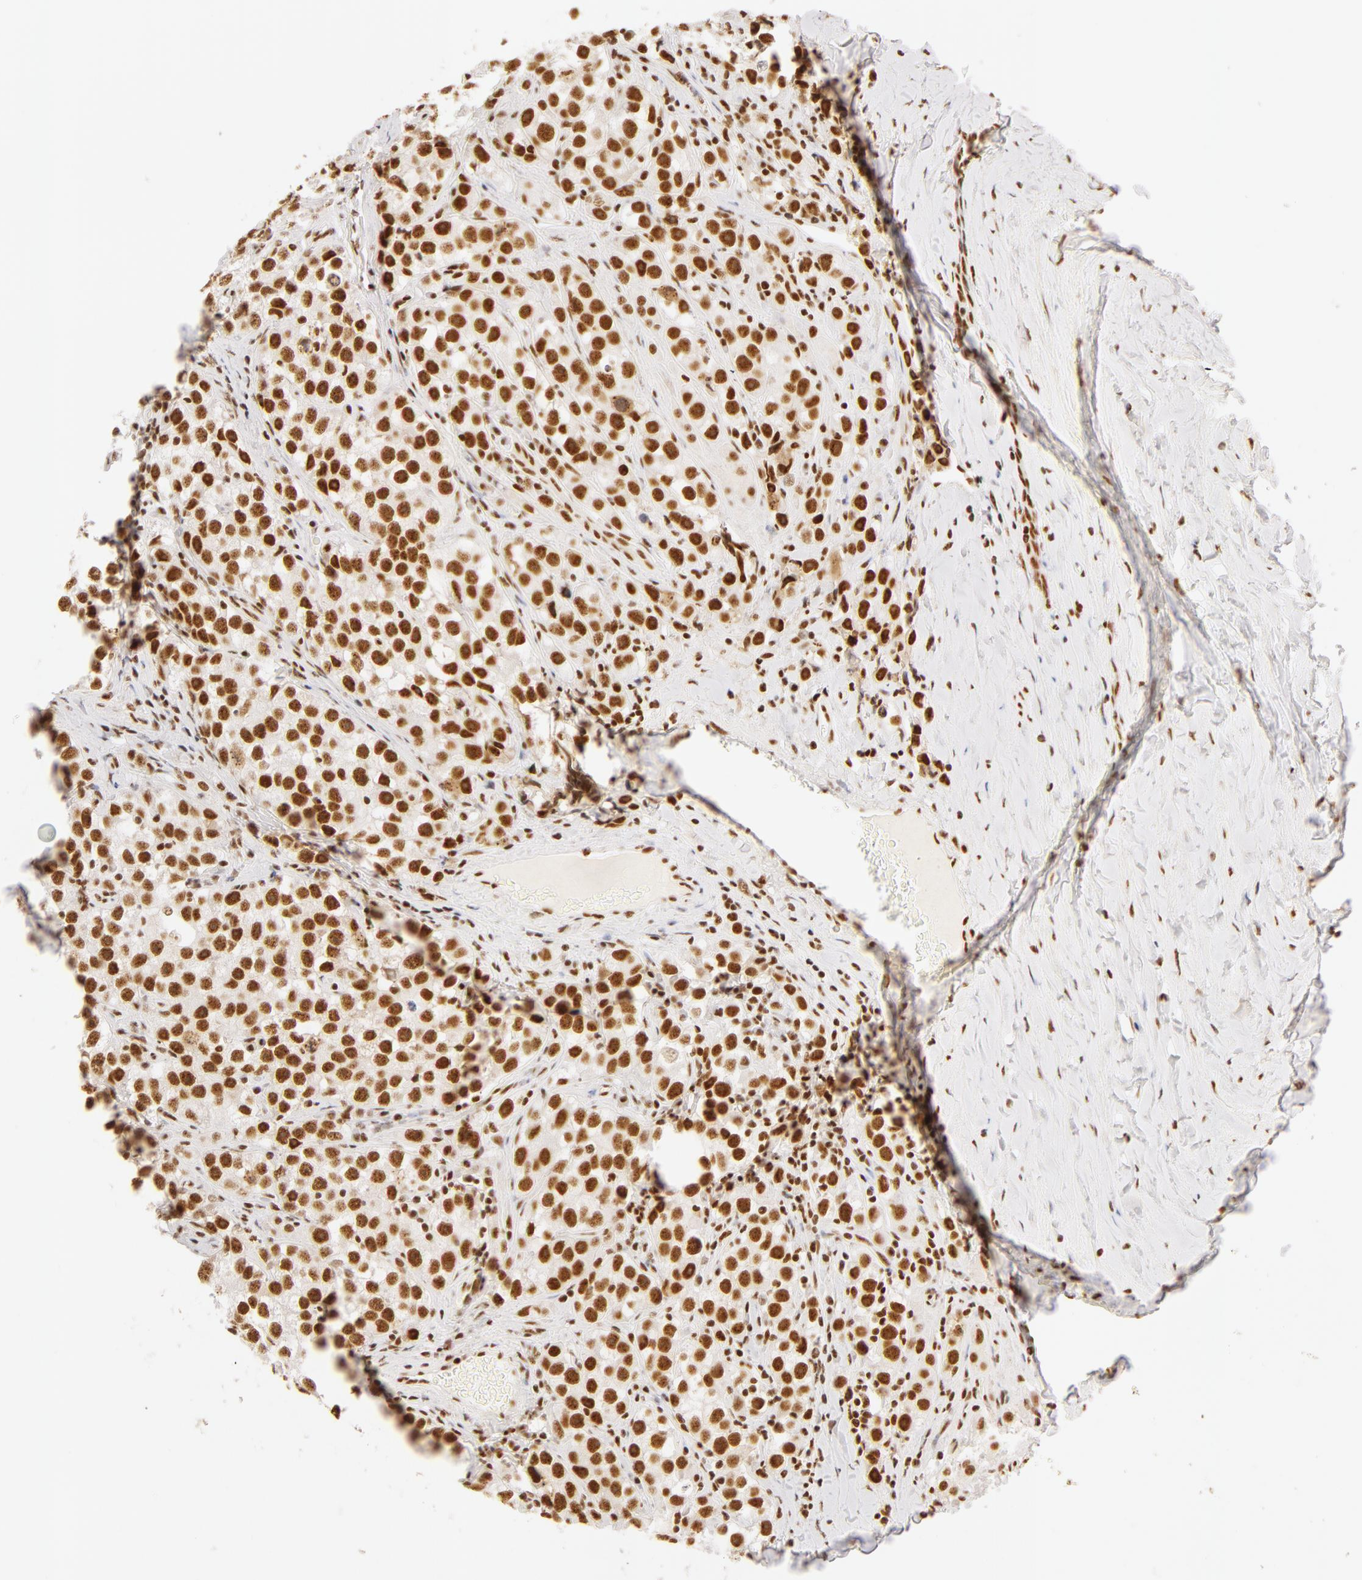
{"staining": {"intensity": "moderate", "quantity": ">75%", "location": "nuclear"}, "tissue": "testis cancer", "cell_type": "Tumor cells", "image_type": "cancer", "snomed": [{"axis": "morphology", "description": "Seminoma, NOS"}, {"axis": "topography", "description": "Testis"}], "caption": "A photomicrograph of seminoma (testis) stained for a protein demonstrates moderate nuclear brown staining in tumor cells.", "gene": "RBM39", "patient": {"sex": "male", "age": 32}}